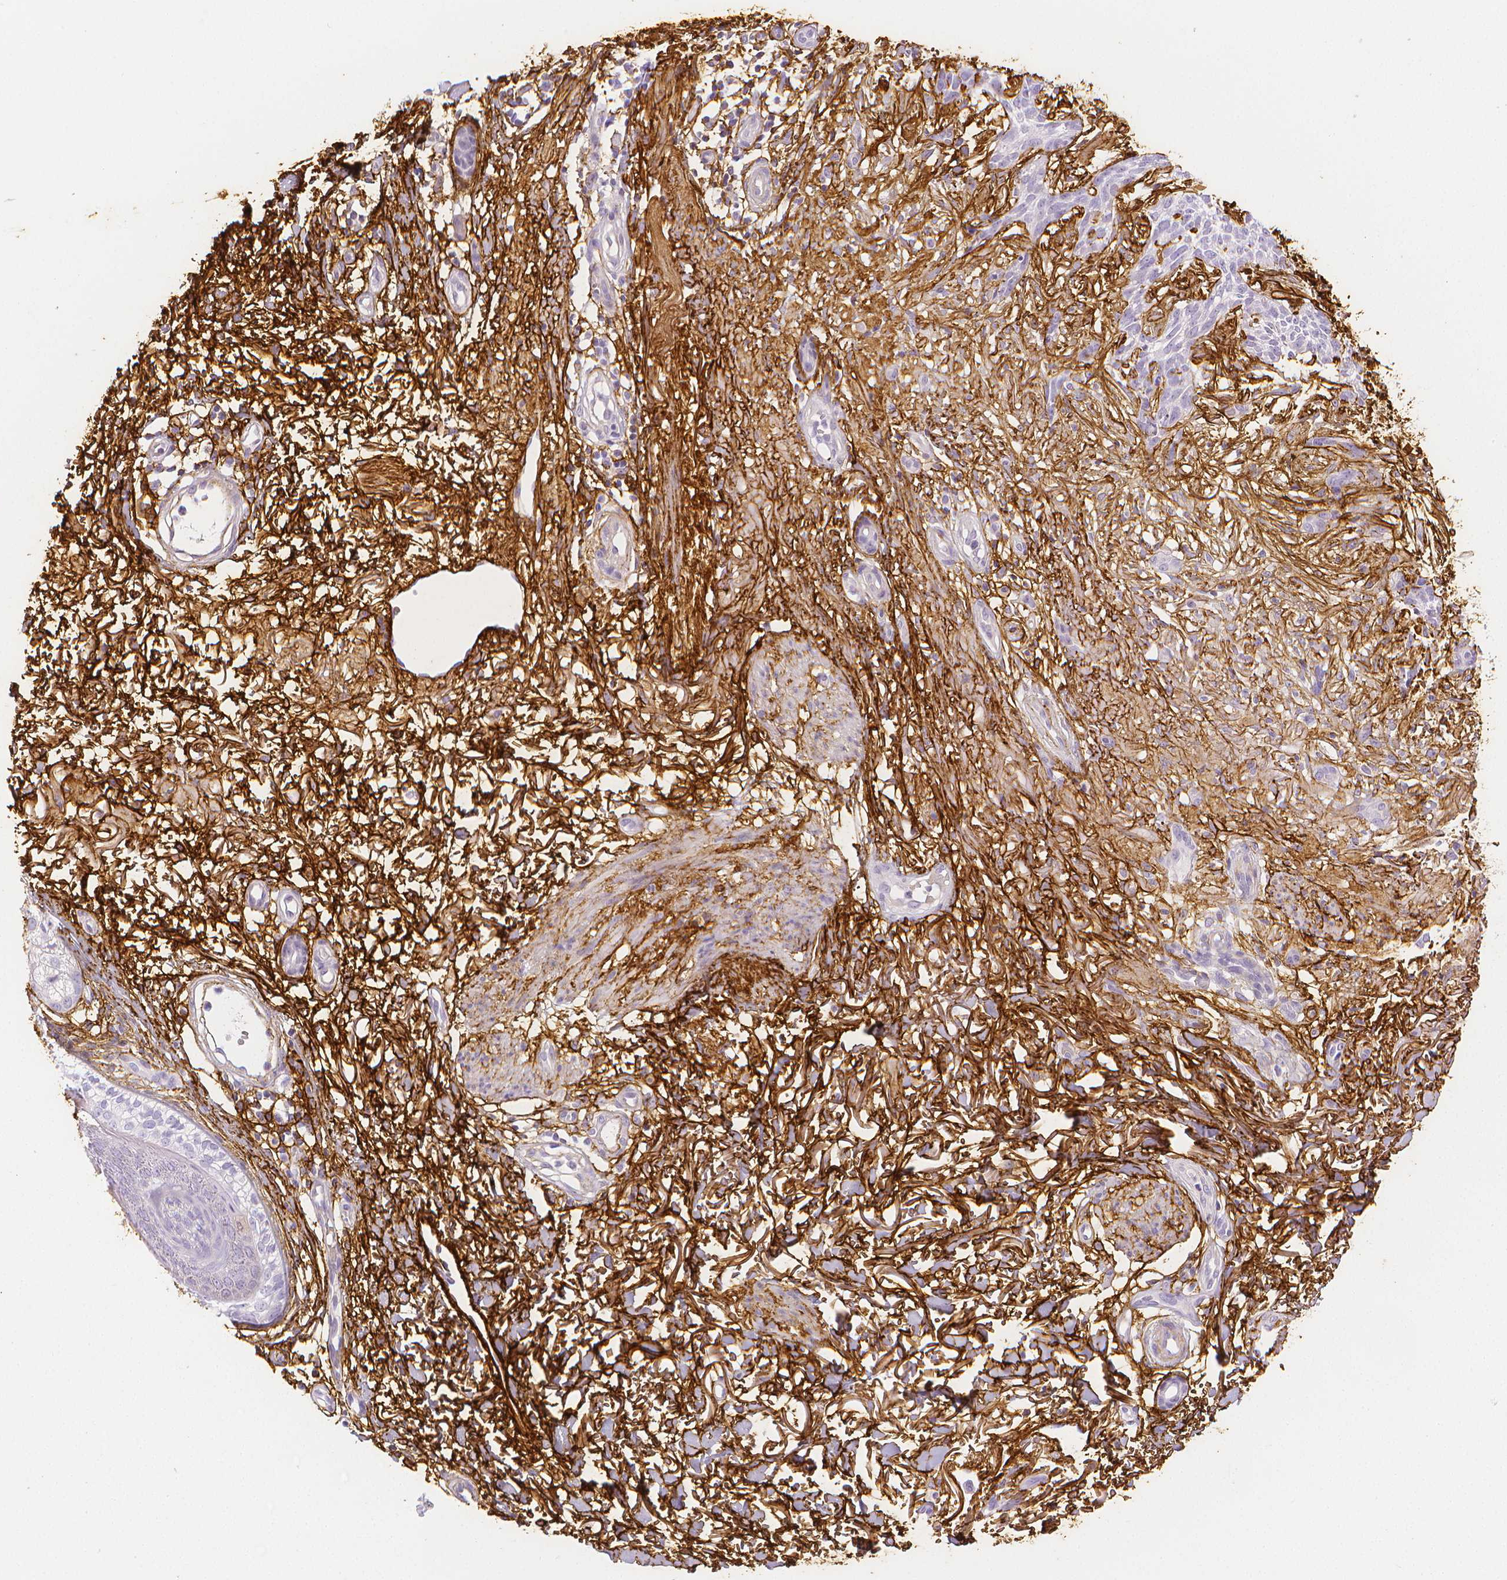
{"staining": {"intensity": "negative", "quantity": "none", "location": "none"}, "tissue": "skin cancer", "cell_type": "Tumor cells", "image_type": "cancer", "snomed": [{"axis": "morphology", "description": "Basal cell carcinoma"}, {"axis": "topography", "description": "Skin"}], "caption": "This is a photomicrograph of immunohistochemistry staining of skin basal cell carcinoma, which shows no staining in tumor cells.", "gene": "FBN1", "patient": {"sex": "male", "age": 74}}